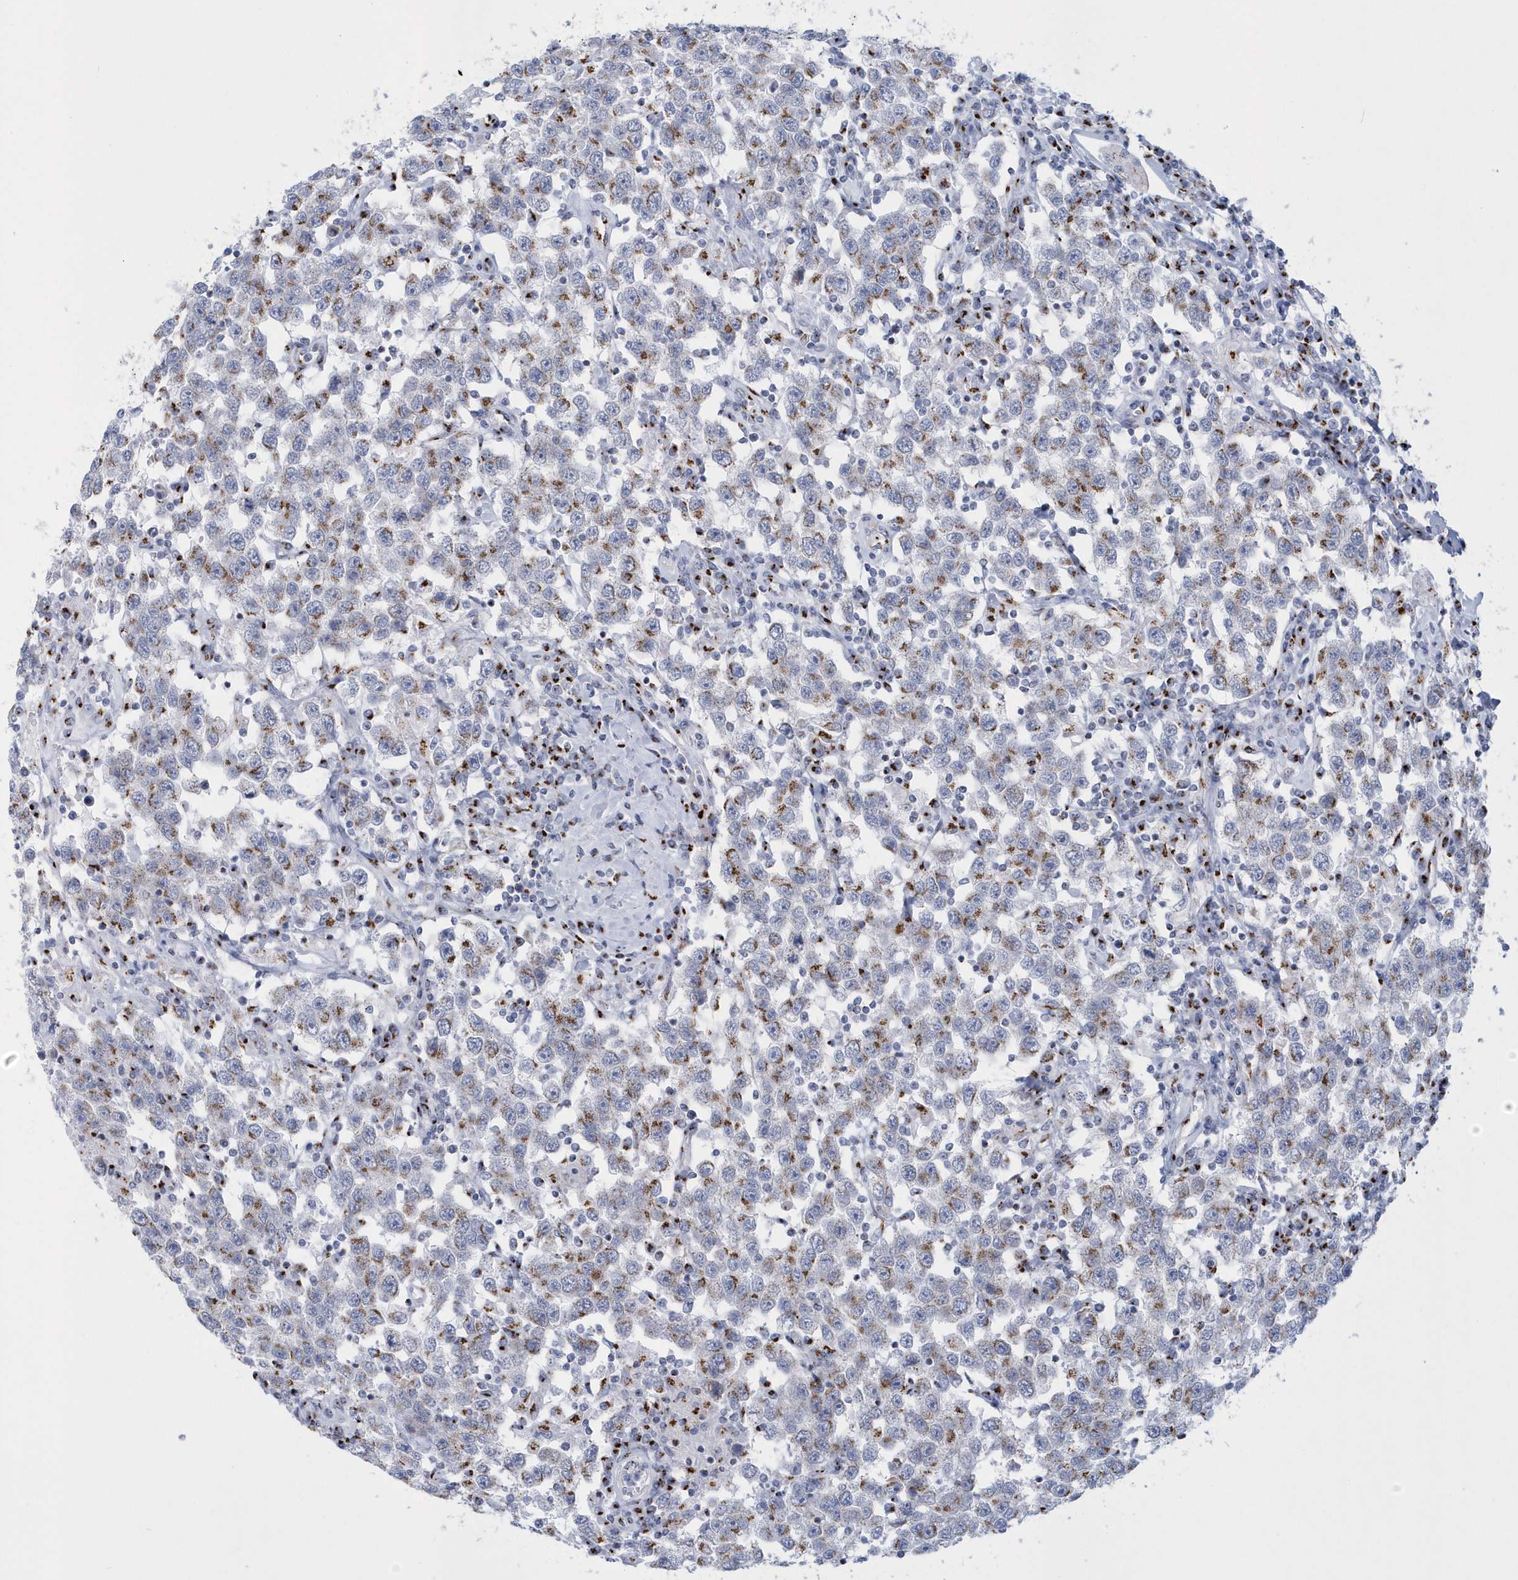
{"staining": {"intensity": "moderate", "quantity": ">75%", "location": "cytoplasmic/membranous"}, "tissue": "testis cancer", "cell_type": "Tumor cells", "image_type": "cancer", "snomed": [{"axis": "morphology", "description": "Seminoma, NOS"}, {"axis": "topography", "description": "Testis"}], "caption": "This is a photomicrograph of immunohistochemistry (IHC) staining of testis cancer (seminoma), which shows moderate staining in the cytoplasmic/membranous of tumor cells.", "gene": "SLX9", "patient": {"sex": "male", "age": 41}}